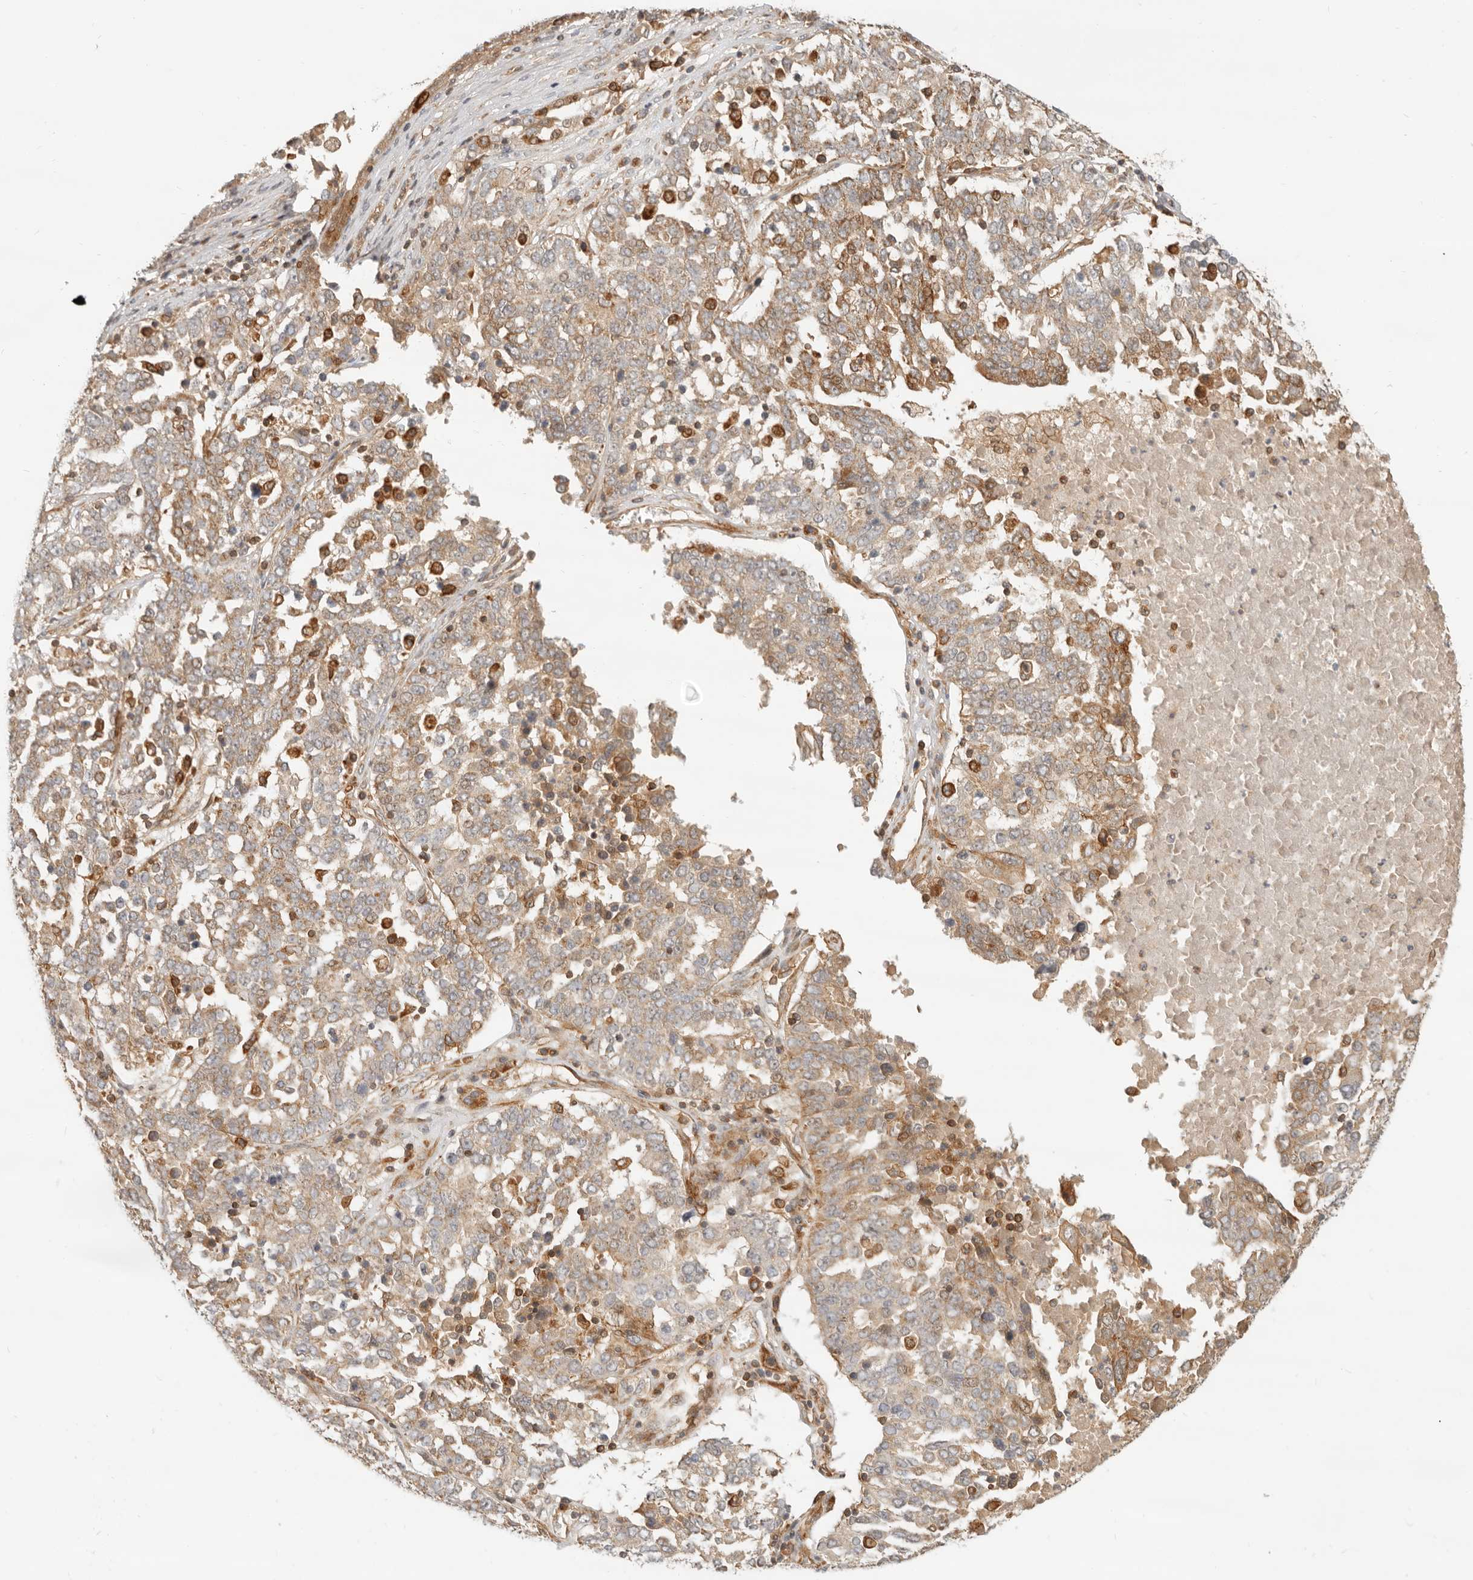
{"staining": {"intensity": "moderate", "quantity": "25%-75%", "location": "cytoplasmic/membranous"}, "tissue": "ovarian cancer", "cell_type": "Tumor cells", "image_type": "cancer", "snomed": [{"axis": "morphology", "description": "Carcinoma, endometroid"}, {"axis": "topography", "description": "Ovary"}], "caption": "The photomicrograph demonstrates a brown stain indicating the presence of a protein in the cytoplasmic/membranous of tumor cells in ovarian cancer. Using DAB (brown) and hematoxylin (blue) stains, captured at high magnification using brightfield microscopy.", "gene": "UFSP1", "patient": {"sex": "female", "age": 62}}